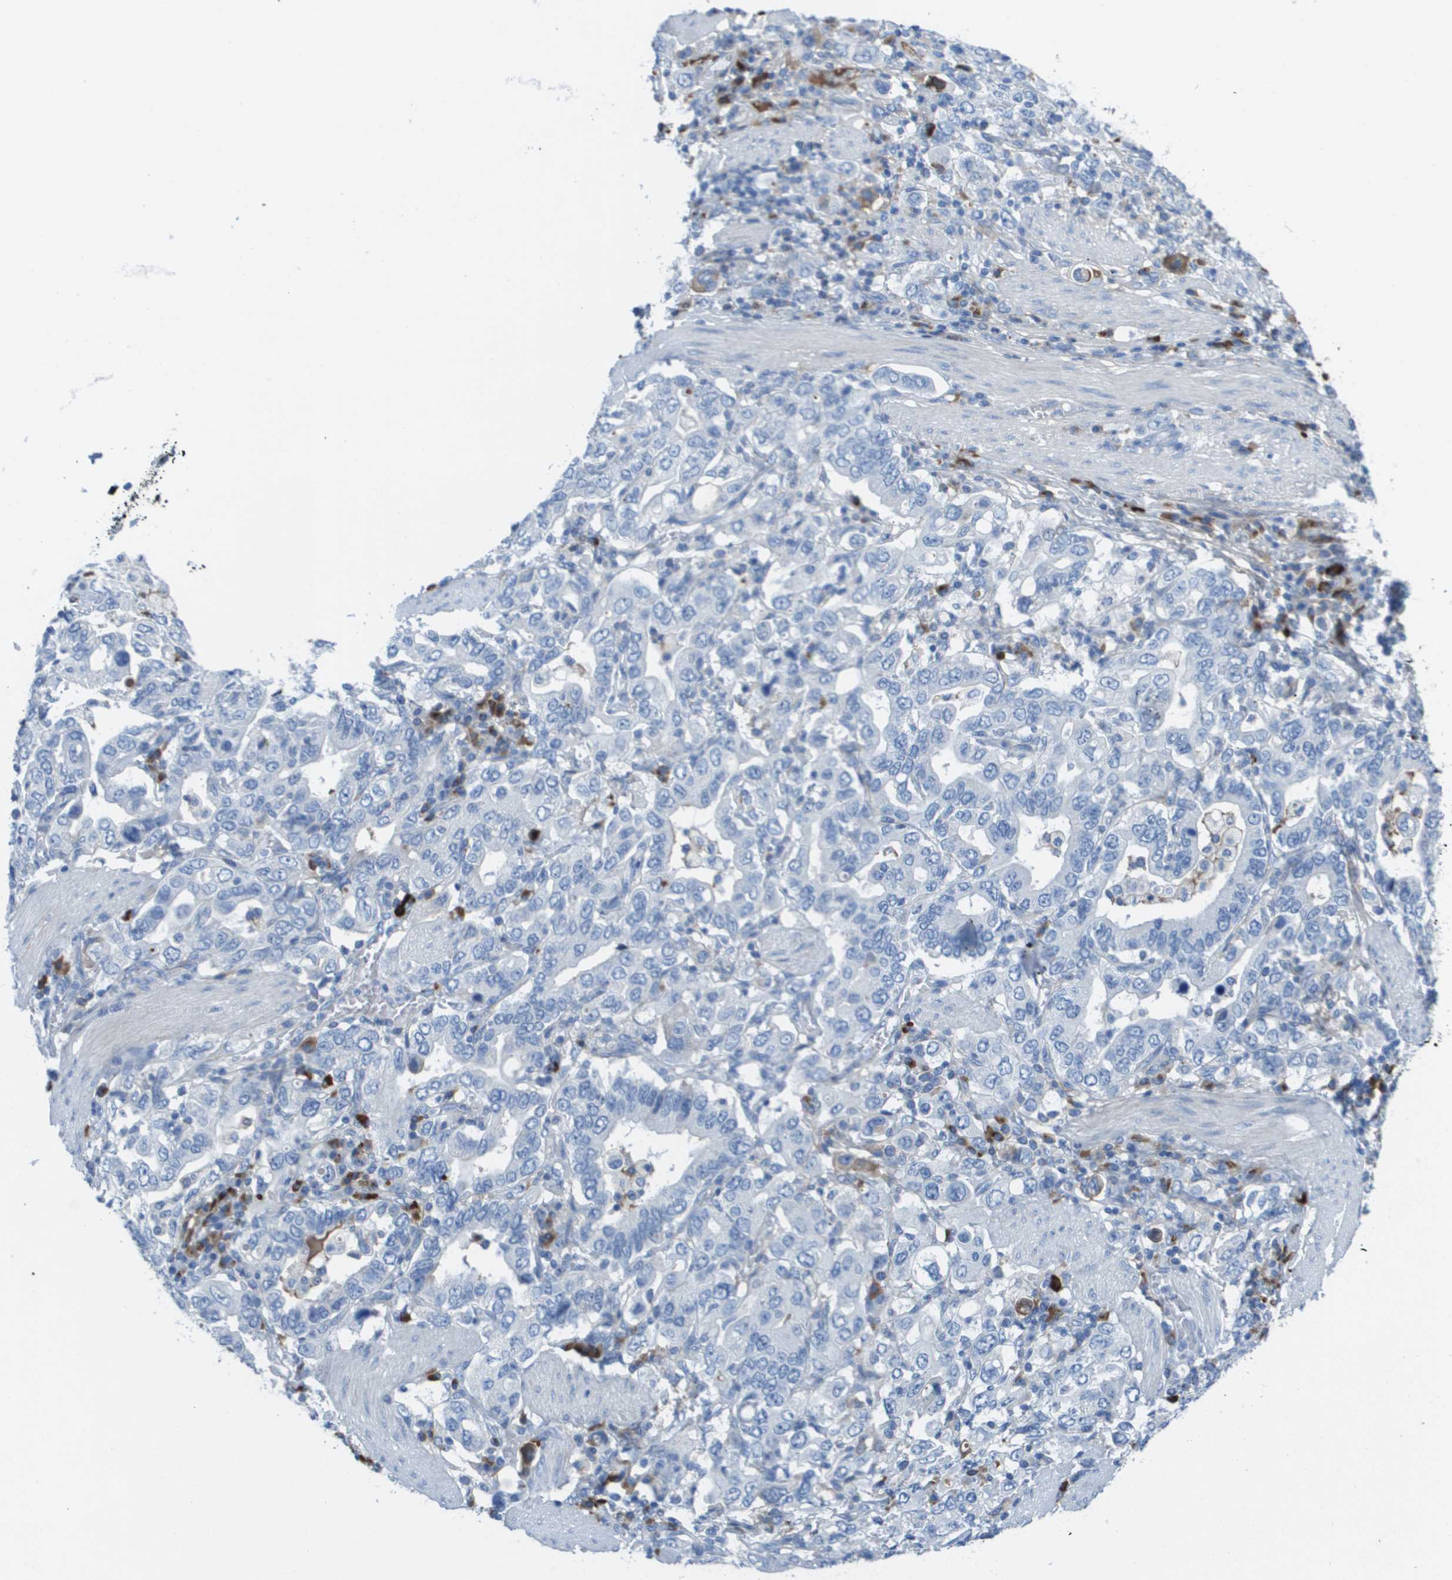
{"staining": {"intensity": "negative", "quantity": "none", "location": "none"}, "tissue": "stomach cancer", "cell_type": "Tumor cells", "image_type": "cancer", "snomed": [{"axis": "morphology", "description": "Adenocarcinoma, NOS"}, {"axis": "topography", "description": "Stomach, upper"}], "caption": "Tumor cells are negative for protein expression in human stomach cancer.", "gene": "GPR18", "patient": {"sex": "male", "age": 62}}